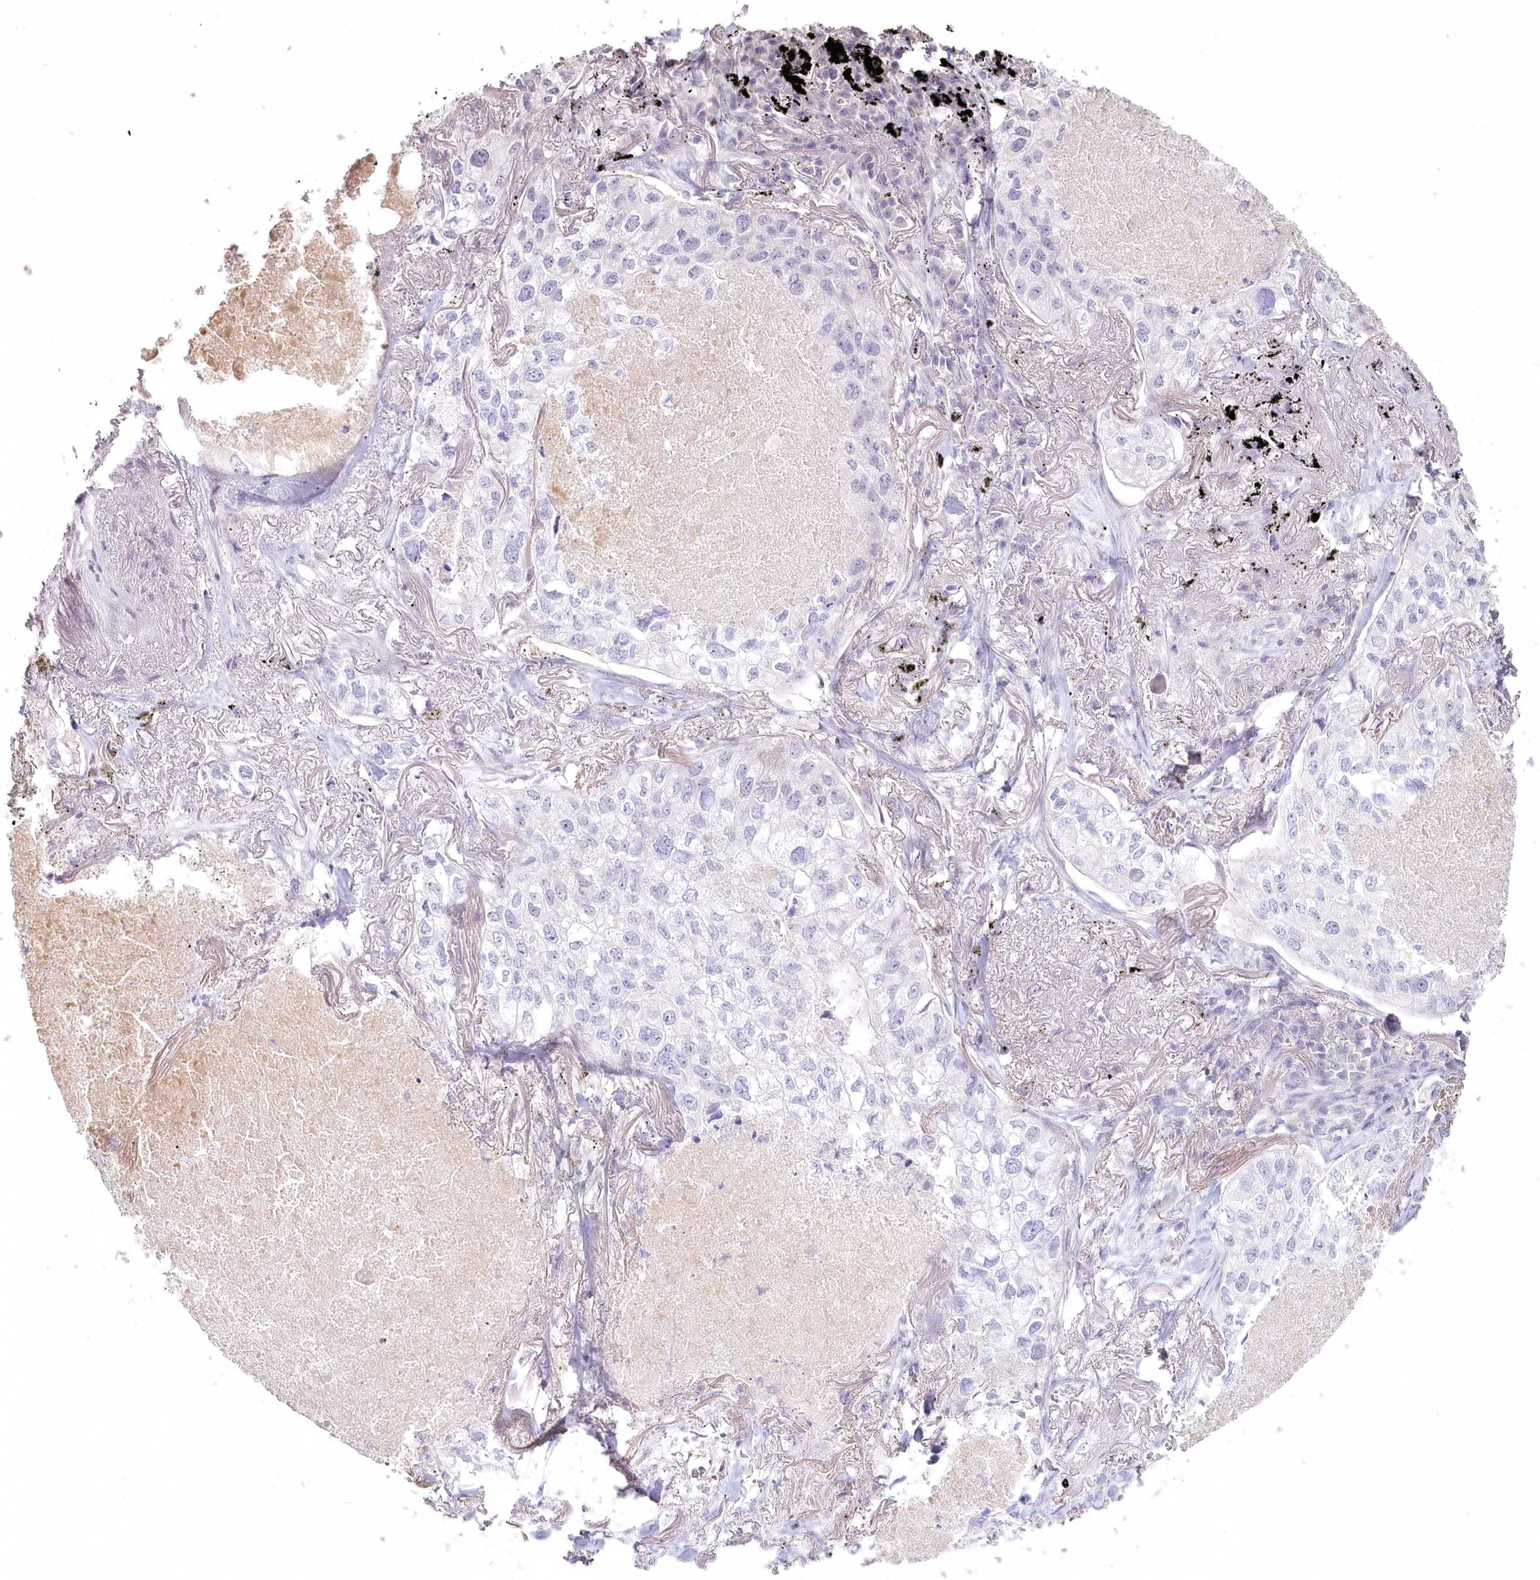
{"staining": {"intensity": "negative", "quantity": "none", "location": "none"}, "tissue": "lung cancer", "cell_type": "Tumor cells", "image_type": "cancer", "snomed": [{"axis": "morphology", "description": "Adenocarcinoma, NOS"}, {"axis": "topography", "description": "Lung"}], "caption": "Immunohistochemistry (IHC) photomicrograph of lung cancer stained for a protein (brown), which exhibits no positivity in tumor cells.", "gene": "USP11", "patient": {"sex": "male", "age": 65}}